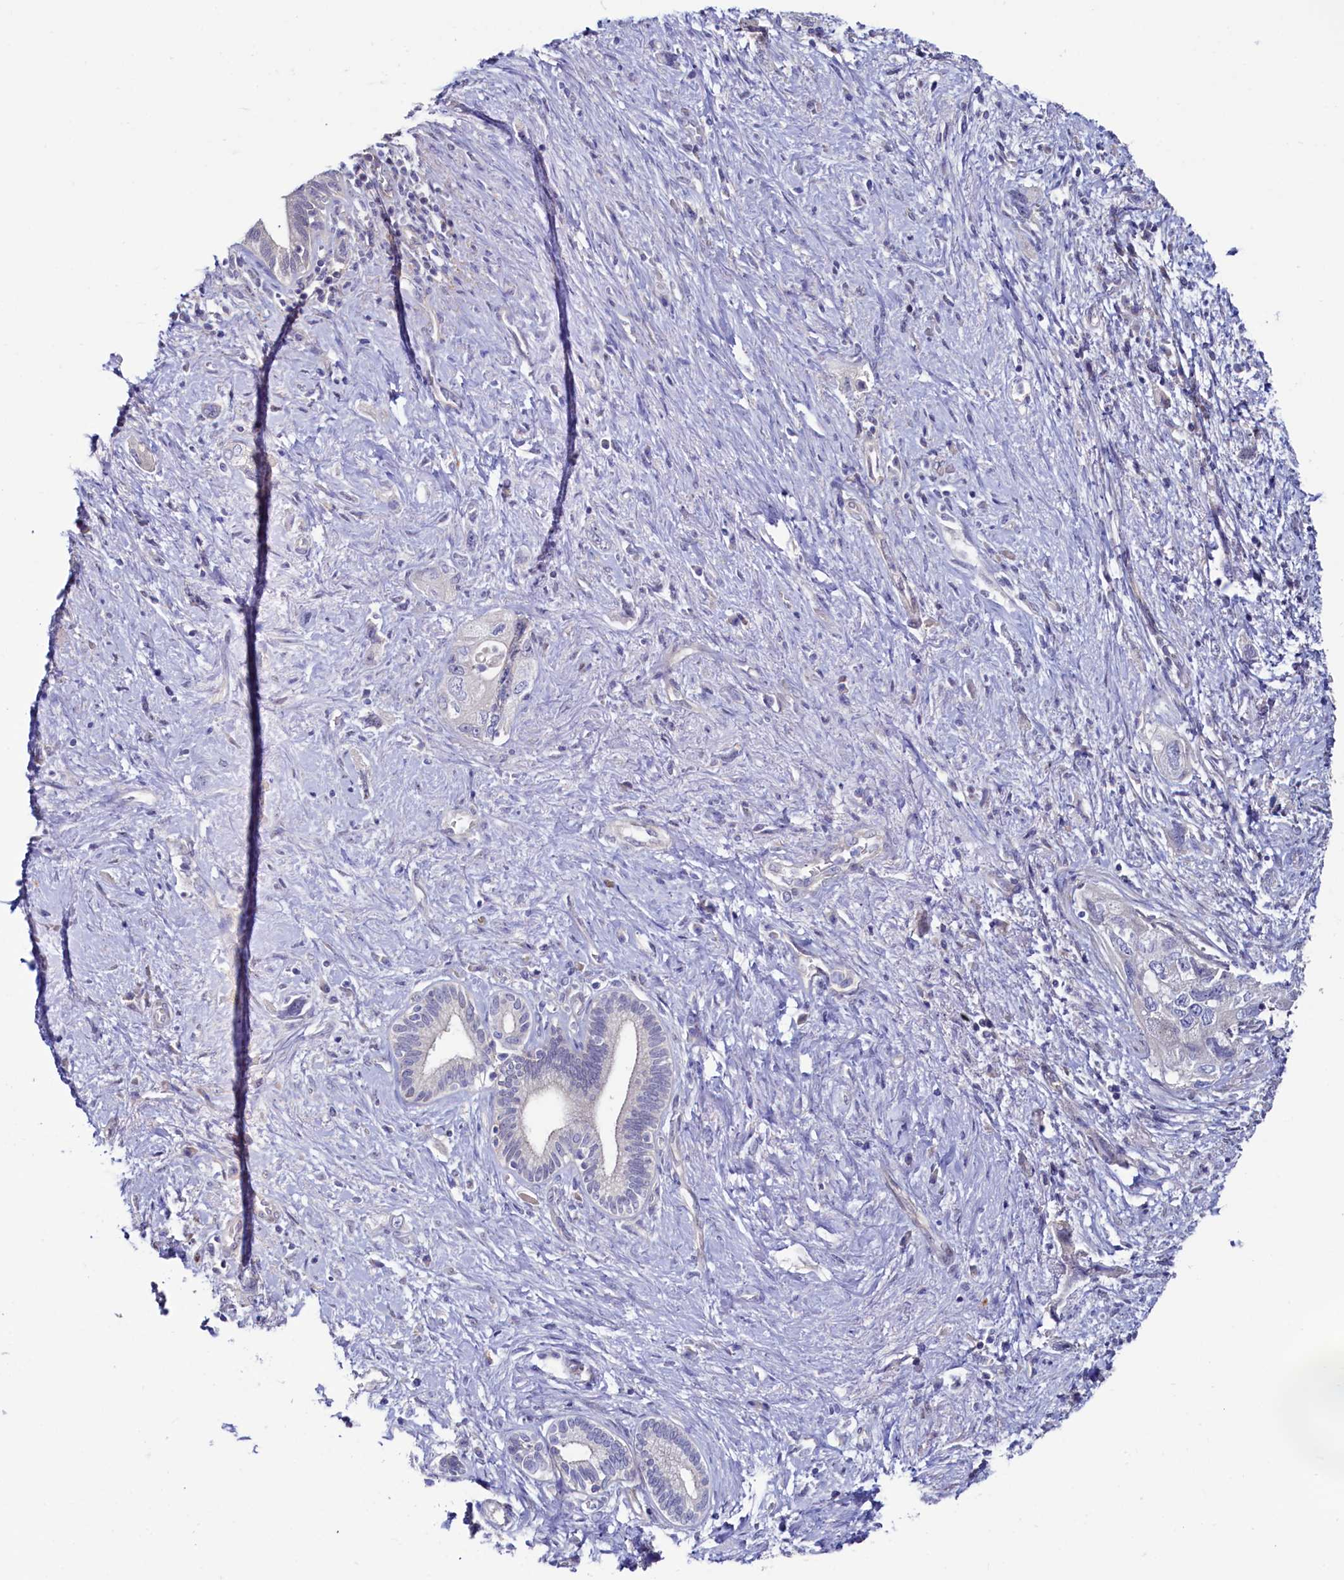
{"staining": {"intensity": "negative", "quantity": "none", "location": "none"}, "tissue": "pancreatic cancer", "cell_type": "Tumor cells", "image_type": "cancer", "snomed": [{"axis": "morphology", "description": "Adenocarcinoma, NOS"}, {"axis": "topography", "description": "Pancreas"}], "caption": "IHC histopathology image of neoplastic tissue: human adenocarcinoma (pancreatic) stained with DAB (3,3'-diaminobenzidine) reveals no significant protein positivity in tumor cells.", "gene": "ASTE1", "patient": {"sex": "female", "age": 73}}